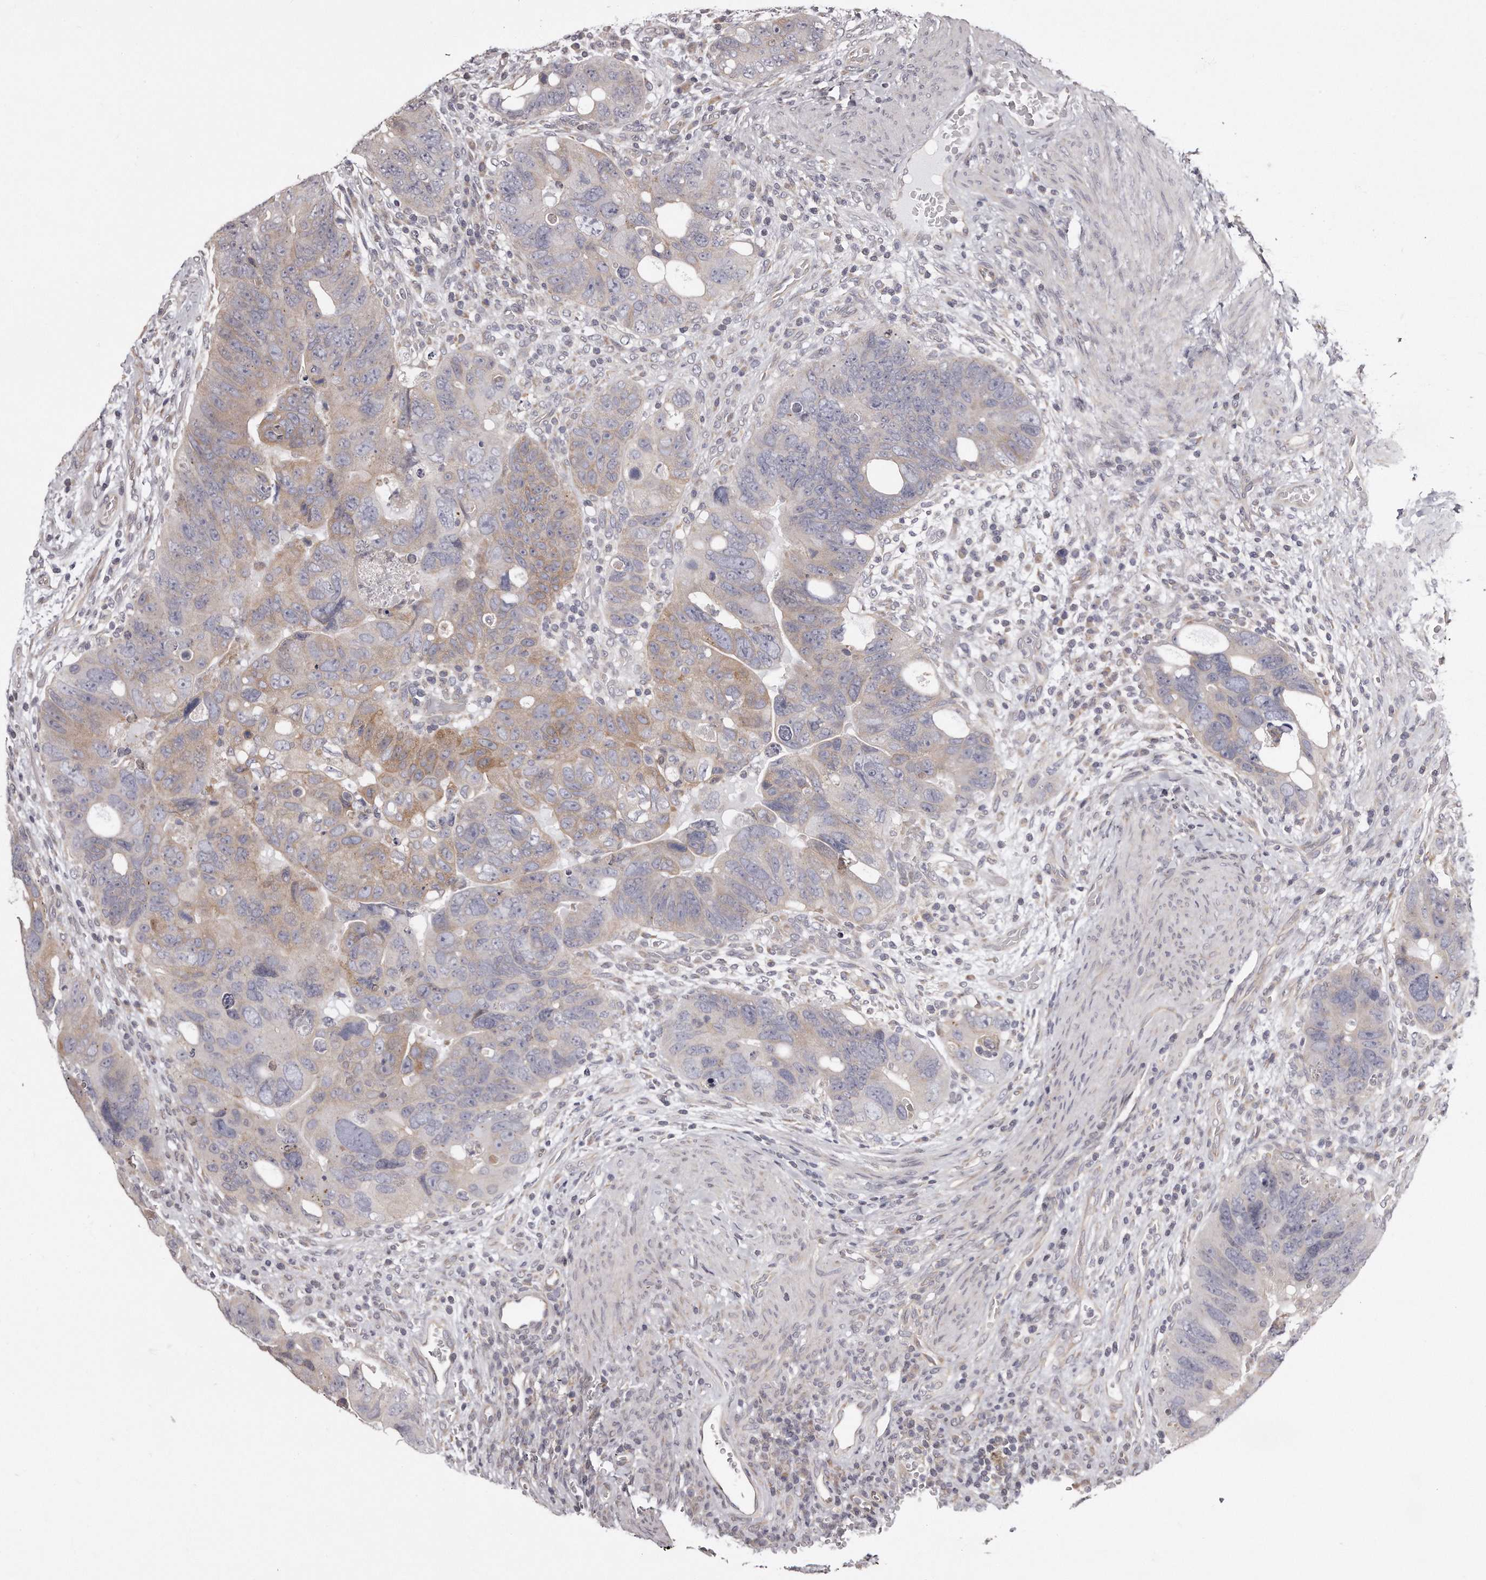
{"staining": {"intensity": "moderate", "quantity": "<25%", "location": "cytoplasmic/membranous"}, "tissue": "colorectal cancer", "cell_type": "Tumor cells", "image_type": "cancer", "snomed": [{"axis": "morphology", "description": "Adenocarcinoma, NOS"}, {"axis": "topography", "description": "Rectum"}], "caption": "Immunohistochemistry image of neoplastic tissue: adenocarcinoma (colorectal) stained using immunohistochemistry demonstrates low levels of moderate protein expression localized specifically in the cytoplasmic/membranous of tumor cells, appearing as a cytoplasmic/membranous brown color.", "gene": "TRAPPC14", "patient": {"sex": "male", "age": 59}}